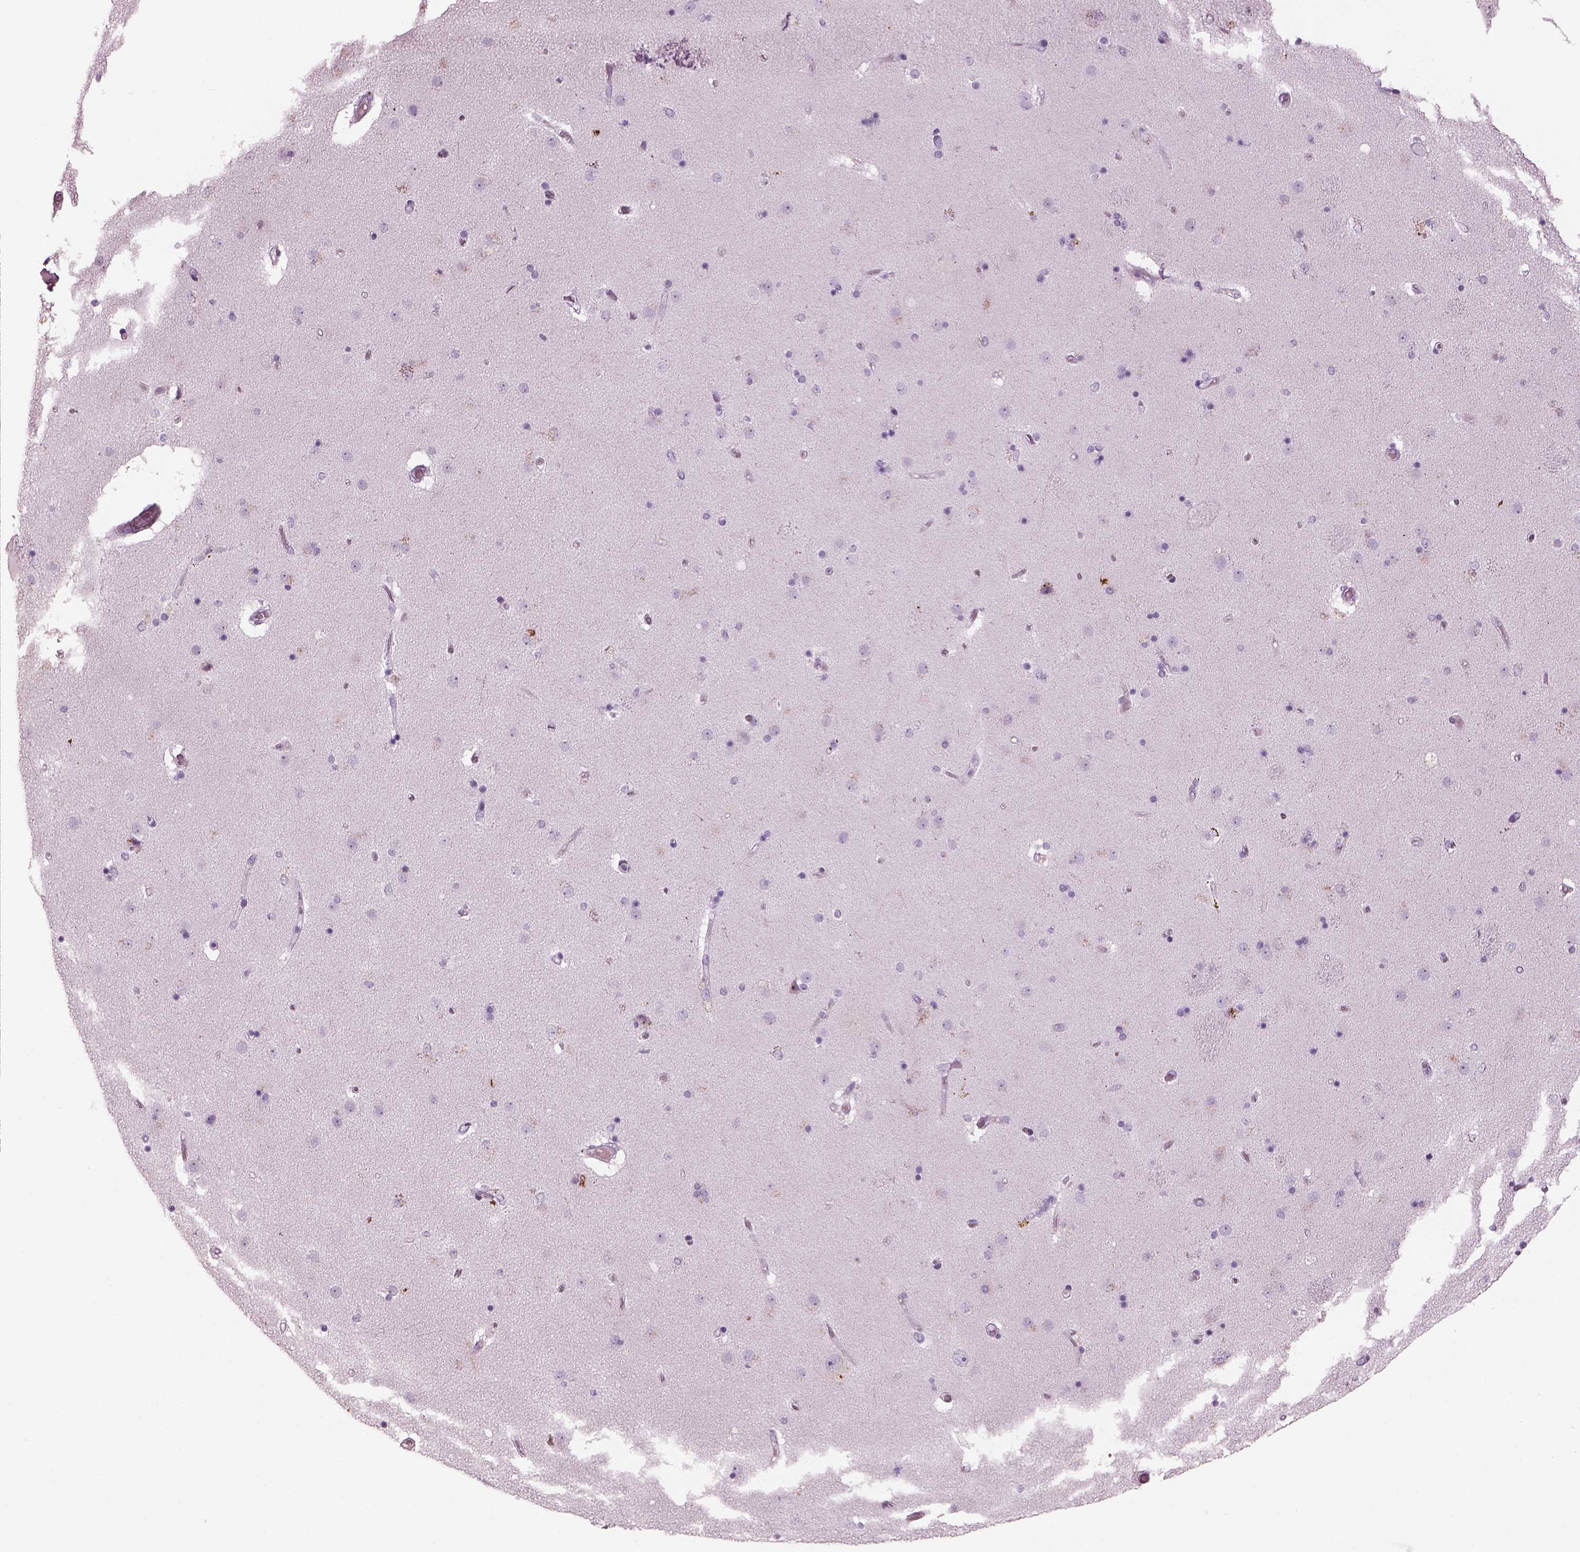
{"staining": {"intensity": "negative", "quantity": "none", "location": "none"}, "tissue": "caudate", "cell_type": "Glial cells", "image_type": "normal", "snomed": [{"axis": "morphology", "description": "Normal tissue, NOS"}, {"axis": "topography", "description": "Lateral ventricle wall"}], "caption": "This is an IHC histopathology image of normal caudate. There is no expression in glial cells.", "gene": "HYDIN", "patient": {"sex": "female", "age": 71}}